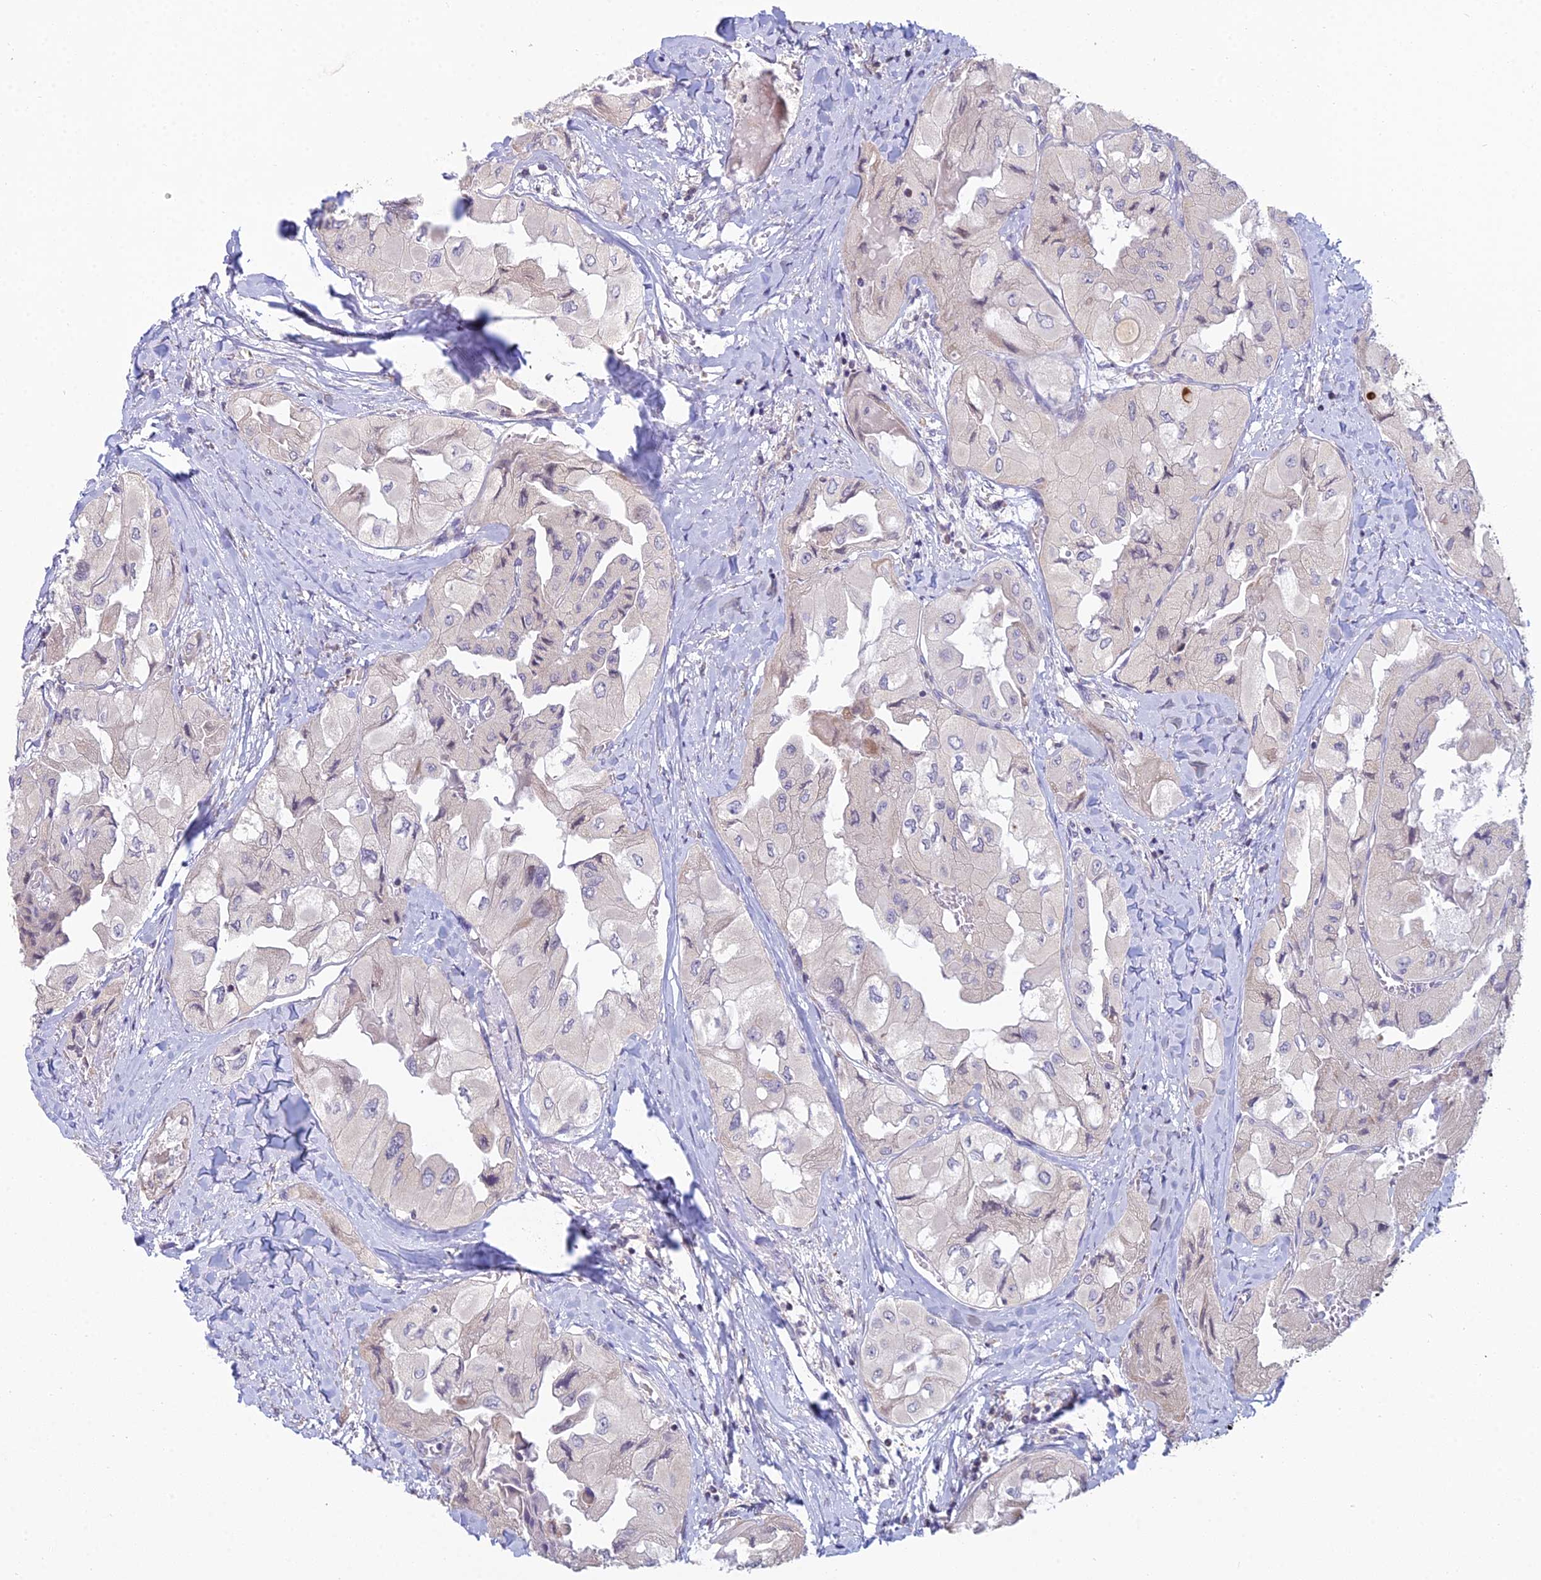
{"staining": {"intensity": "negative", "quantity": "none", "location": "none"}, "tissue": "thyroid cancer", "cell_type": "Tumor cells", "image_type": "cancer", "snomed": [{"axis": "morphology", "description": "Normal tissue, NOS"}, {"axis": "morphology", "description": "Papillary adenocarcinoma, NOS"}, {"axis": "topography", "description": "Thyroid gland"}], "caption": "The IHC histopathology image has no significant expression in tumor cells of thyroid cancer tissue.", "gene": "CFAP206", "patient": {"sex": "female", "age": 59}}